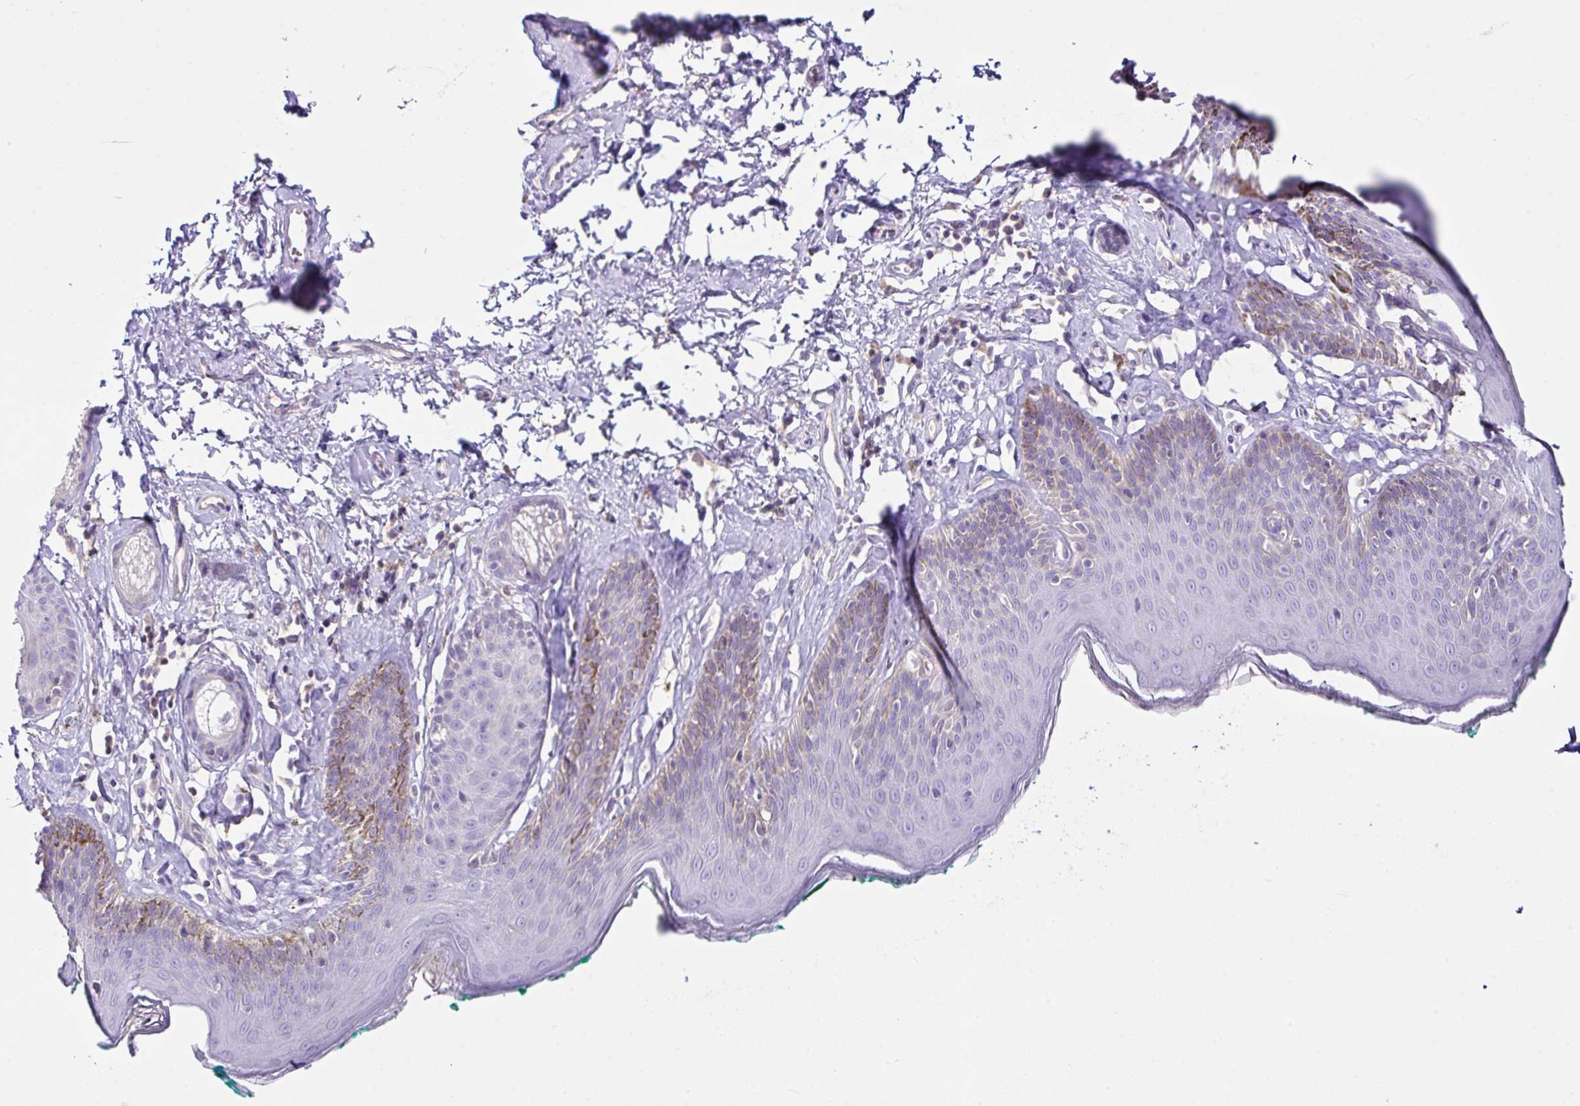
{"staining": {"intensity": "moderate", "quantity": "<25%", "location": "cytoplasmic/membranous"}, "tissue": "skin", "cell_type": "Epidermal cells", "image_type": "normal", "snomed": [{"axis": "morphology", "description": "Normal tissue, NOS"}, {"axis": "topography", "description": "Vulva"}, {"axis": "topography", "description": "Peripheral nerve tissue"}], "caption": "IHC photomicrograph of unremarkable skin: skin stained using immunohistochemistry (IHC) demonstrates low levels of moderate protein expression localized specifically in the cytoplasmic/membranous of epidermal cells, appearing as a cytoplasmic/membranous brown color.", "gene": "D2HGDH", "patient": {"sex": "female", "age": 66}}